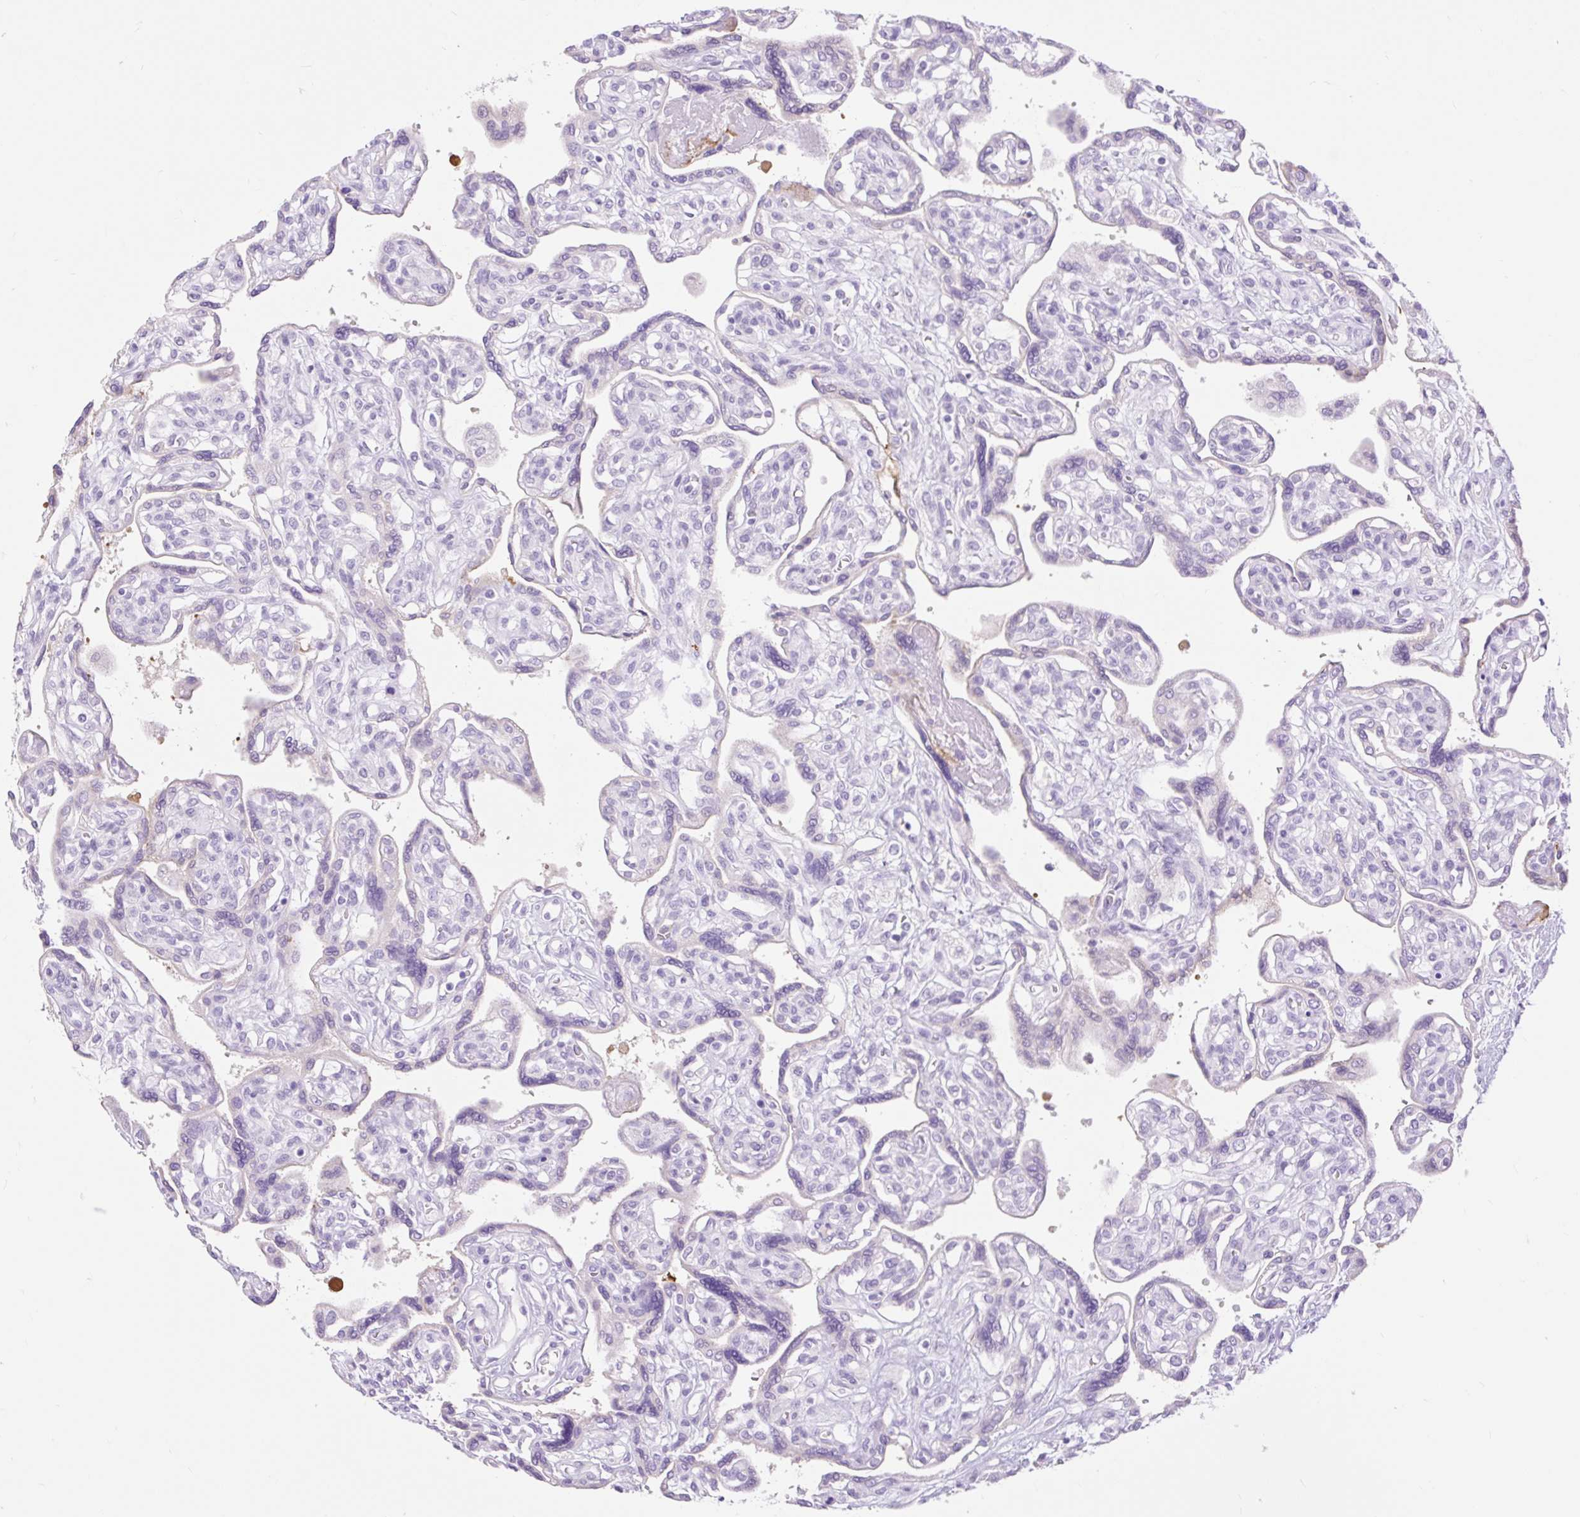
{"staining": {"intensity": "negative", "quantity": "none", "location": "none"}, "tissue": "placenta", "cell_type": "Decidual cells", "image_type": "normal", "snomed": [{"axis": "morphology", "description": "Normal tissue, NOS"}, {"axis": "topography", "description": "Placenta"}], "caption": "A high-resolution image shows immunohistochemistry (IHC) staining of normal placenta, which shows no significant staining in decidual cells.", "gene": "SLC25A40", "patient": {"sex": "female", "age": 39}}